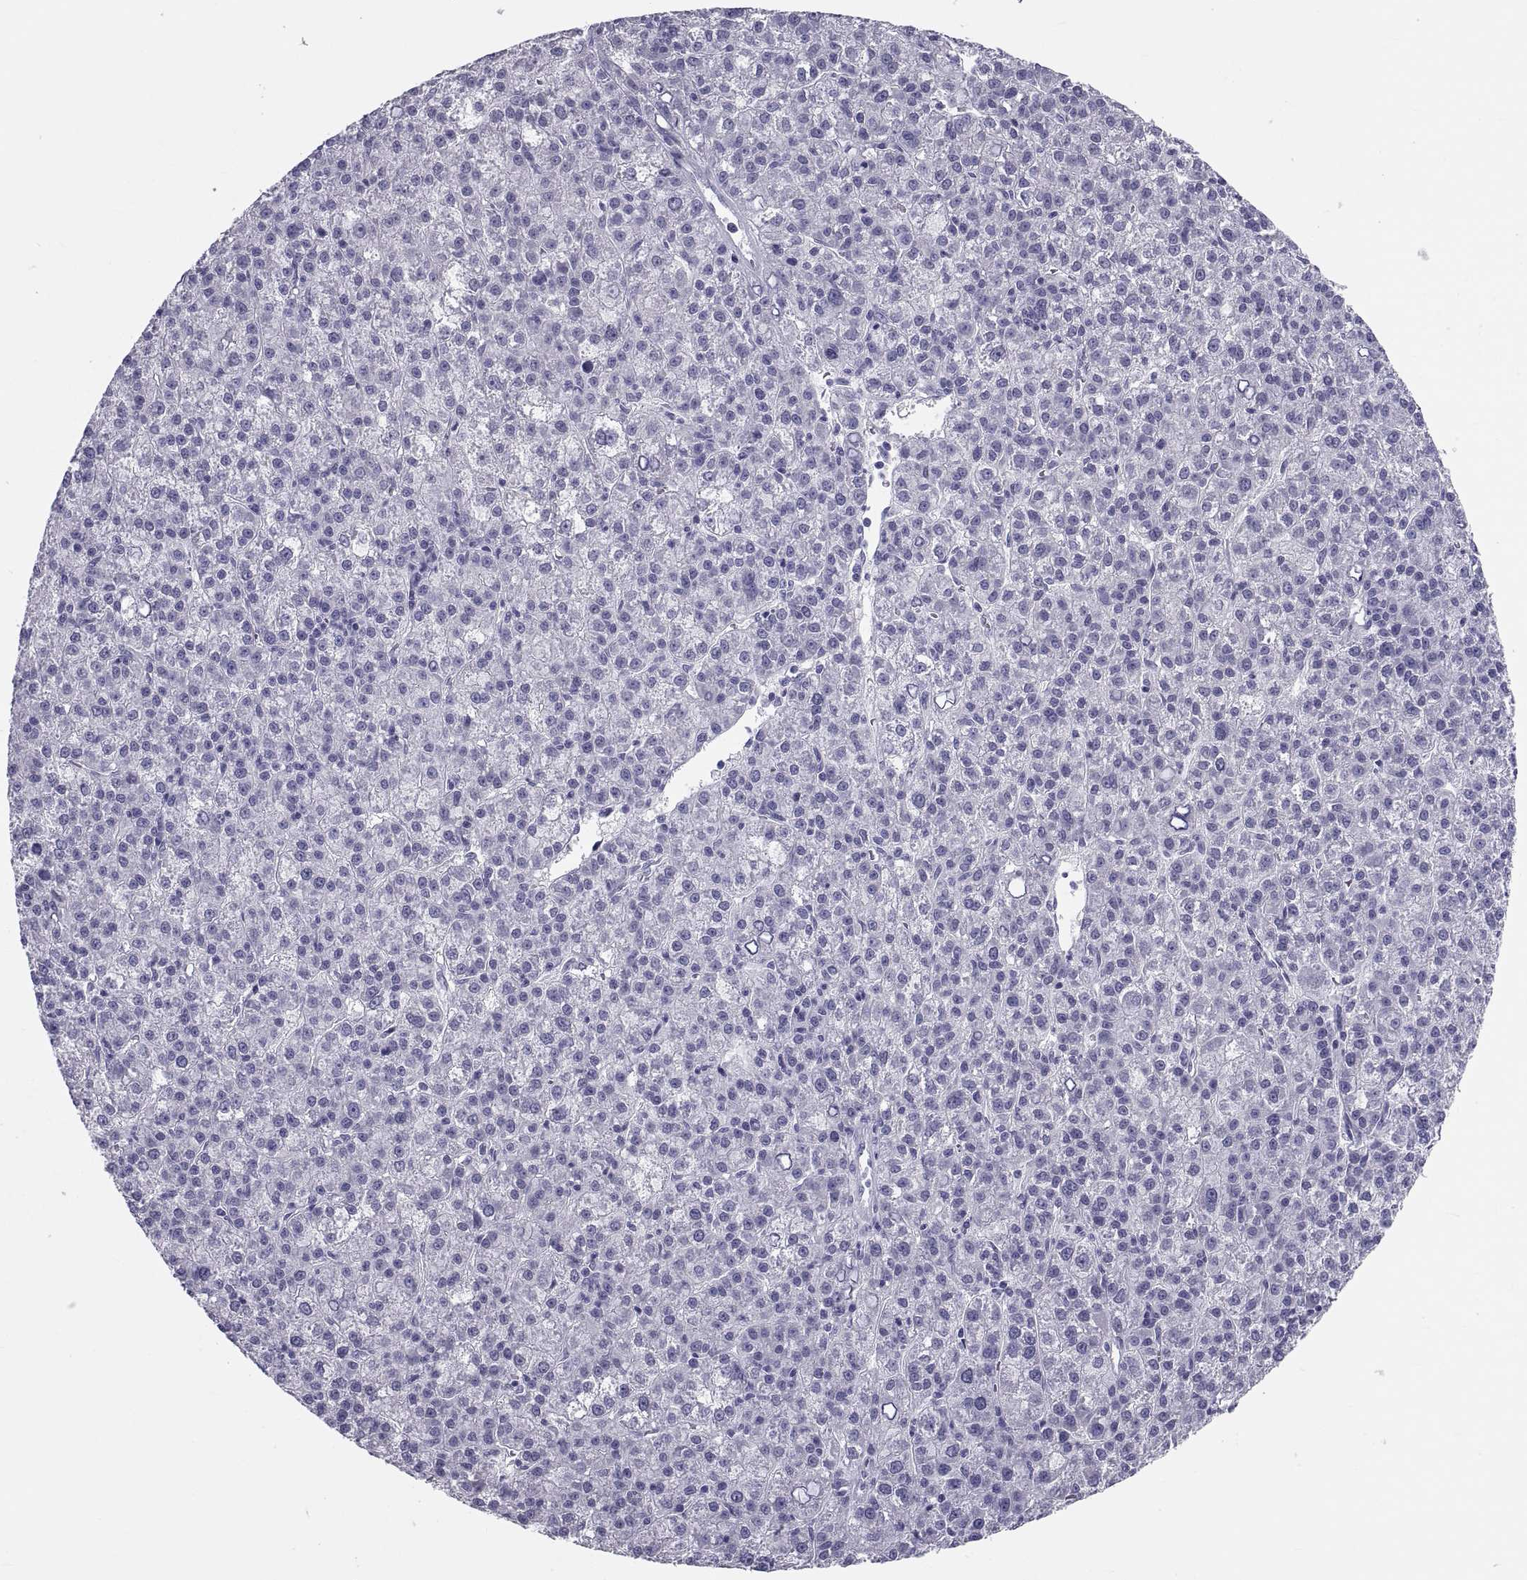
{"staining": {"intensity": "negative", "quantity": "none", "location": "none"}, "tissue": "liver cancer", "cell_type": "Tumor cells", "image_type": "cancer", "snomed": [{"axis": "morphology", "description": "Carcinoma, Hepatocellular, NOS"}, {"axis": "topography", "description": "Liver"}], "caption": "Liver cancer was stained to show a protein in brown. There is no significant staining in tumor cells.", "gene": "DEFB129", "patient": {"sex": "female", "age": 60}}